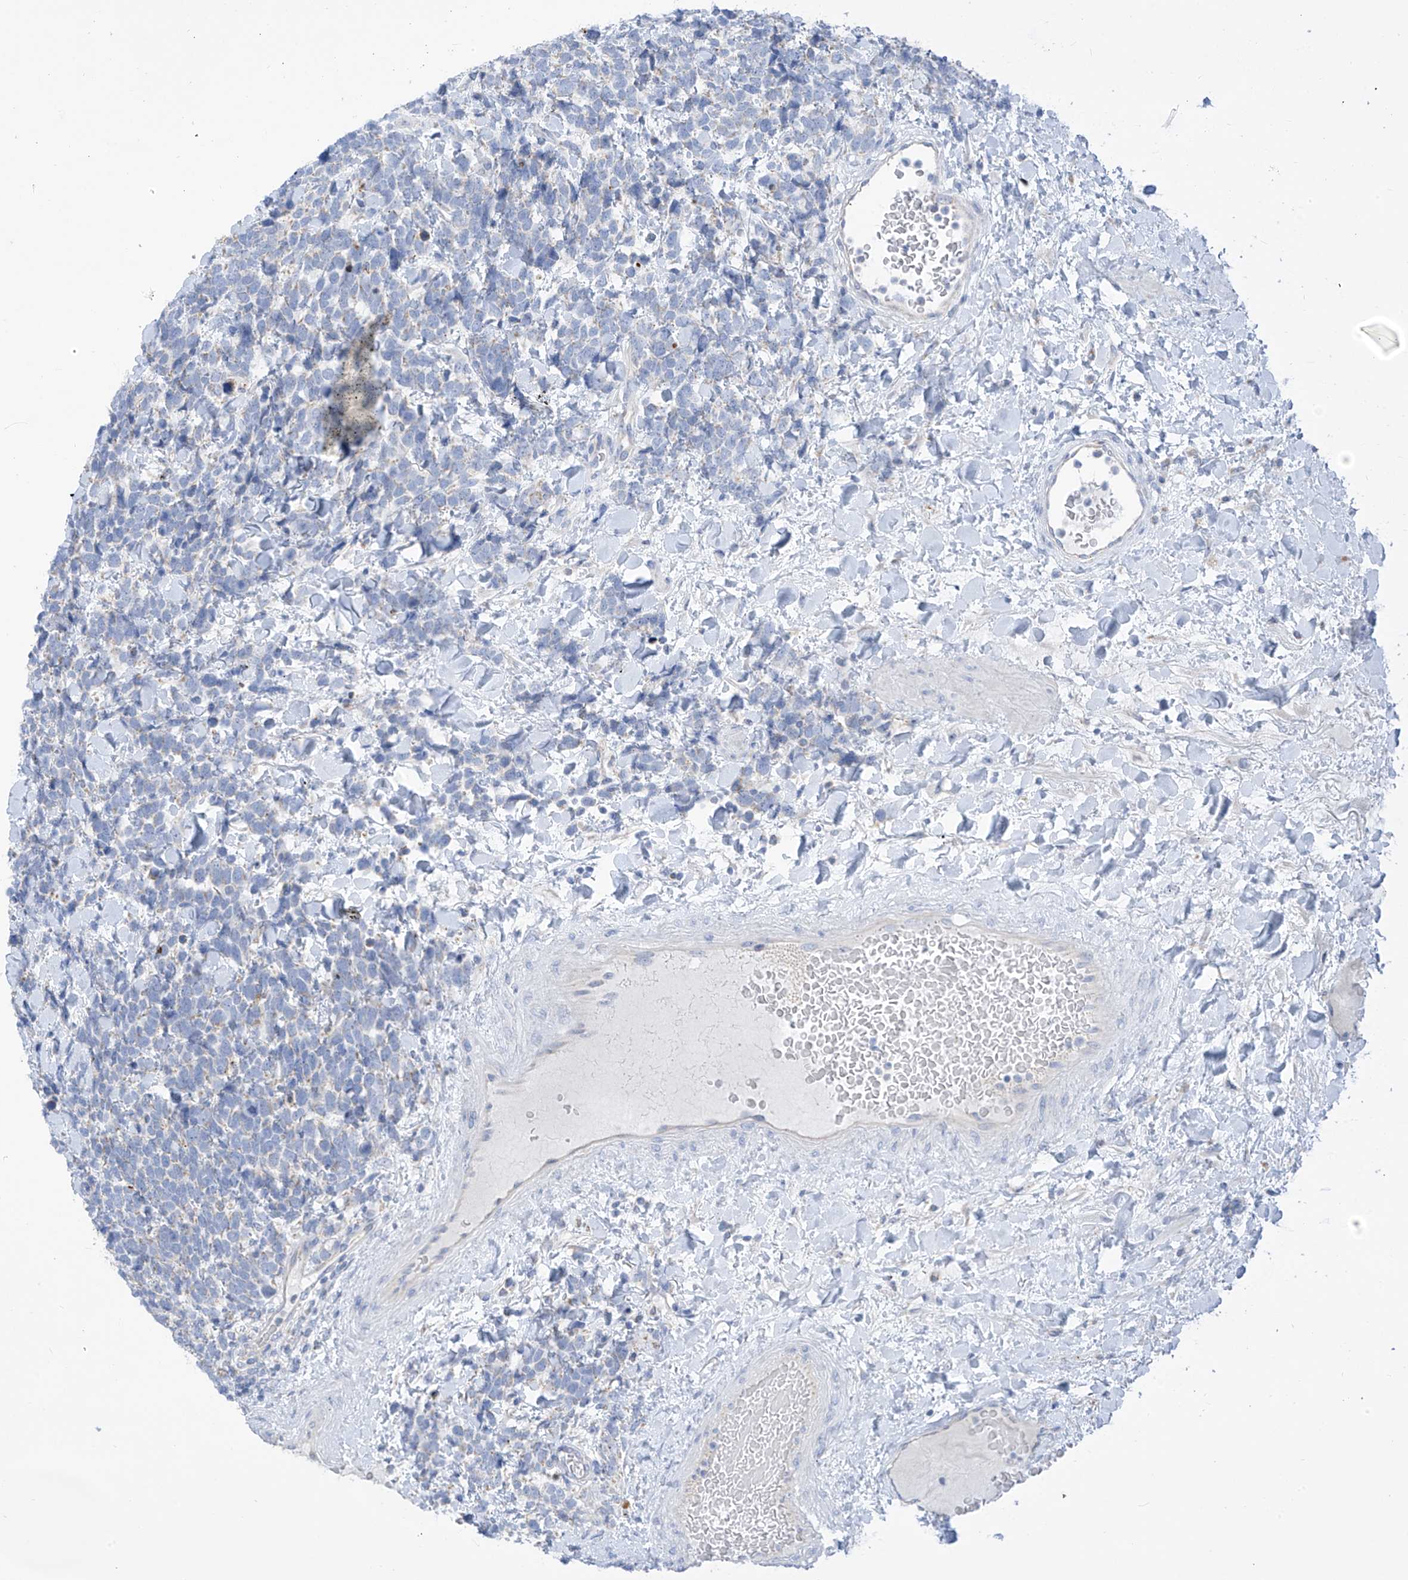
{"staining": {"intensity": "negative", "quantity": "none", "location": "none"}, "tissue": "urothelial cancer", "cell_type": "Tumor cells", "image_type": "cancer", "snomed": [{"axis": "morphology", "description": "Urothelial carcinoma, High grade"}, {"axis": "topography", "description": "Urinary bladder"}], "caption": "The photomicrograph demonstrates no significant expression in tumor cells of urothelial cancer.", "gene": "ZNF404", "patient": {"sex": "female", "age": 82}}